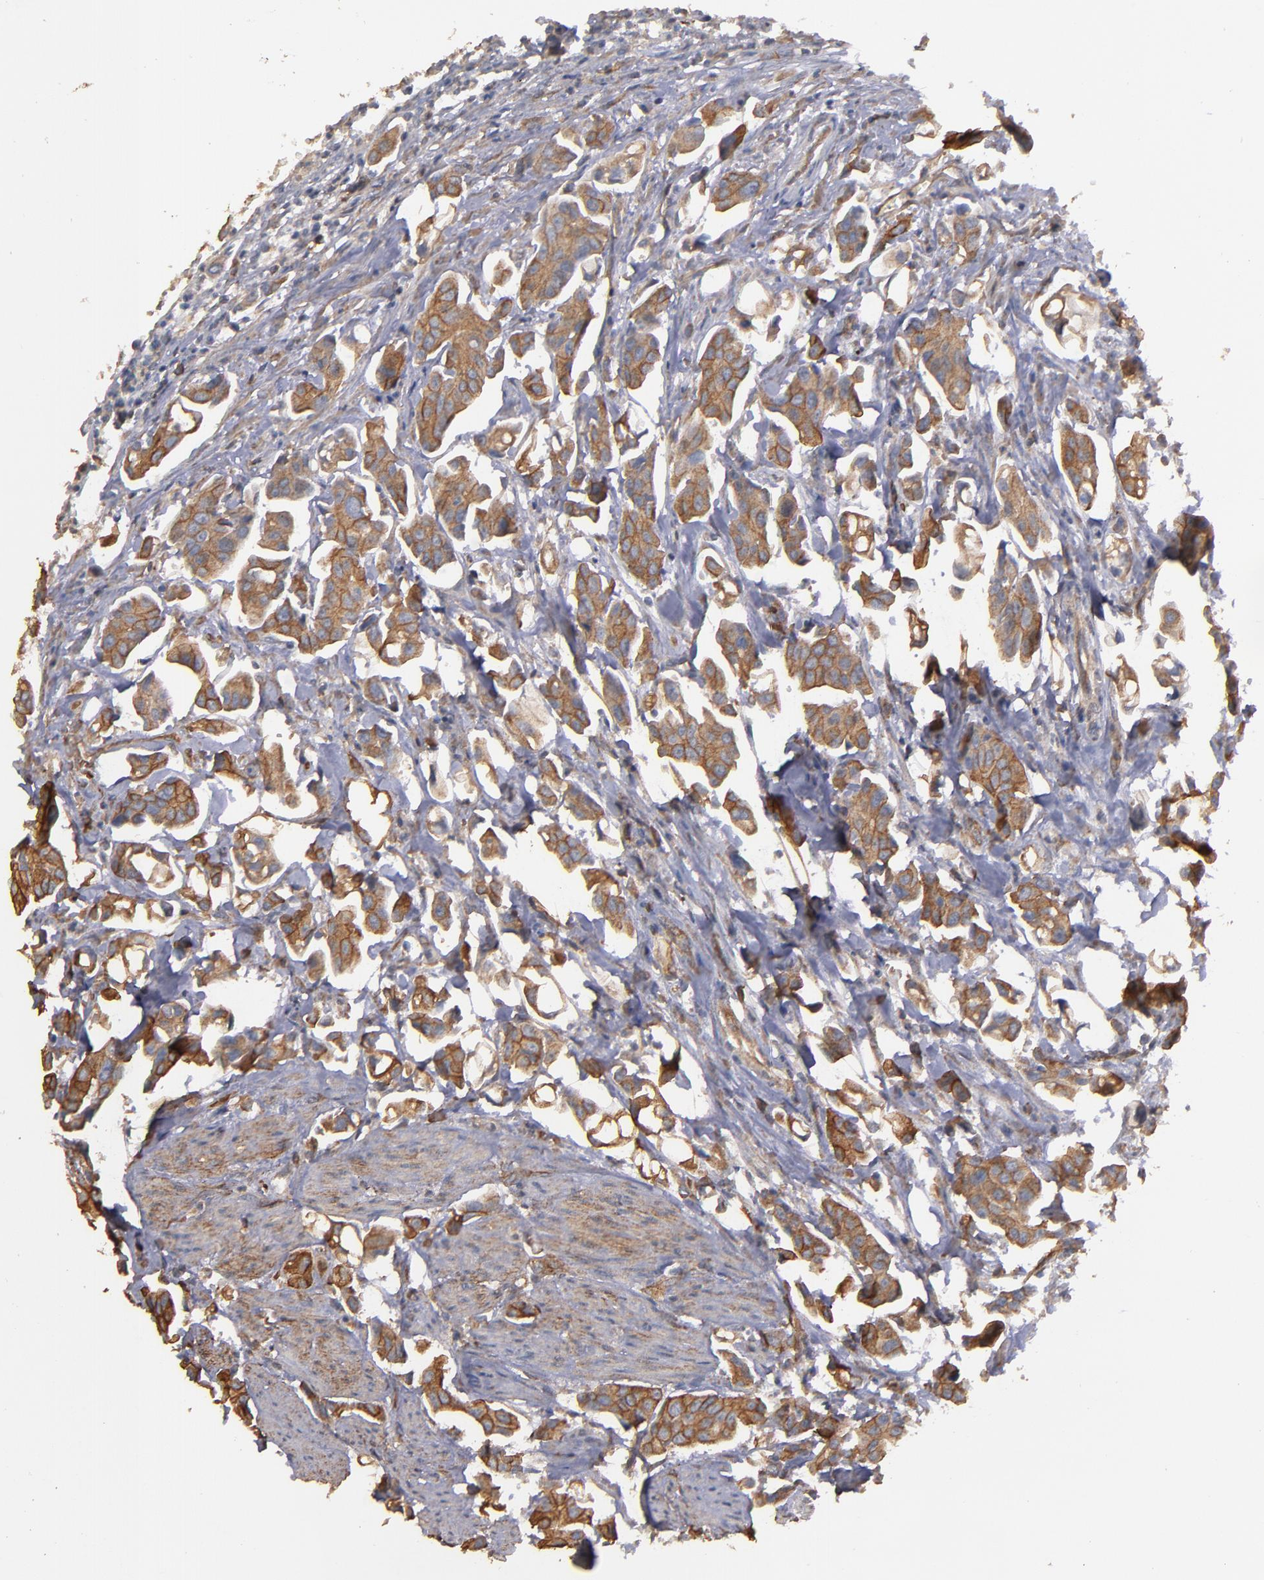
{"staining": {"intensity": "moderate", "quantity": ">75%", "location": "cytoplasmic/membranous"}, "tissue": "urothelial cancer", "cell_type": "Tumor cells", "image_type": "cancer", "snomed": [{"axis": "morphology", "description": "Urothelial carcinoma, High grade"}, {"axis": "topography", "description": "Urinary bladder"}], "caption": "Urothelial carcinoma (high-grade) stained with a protein marker reveals moderate staining in tumor cells.", "gene": "DMD", "patient": {"sex": "male", "age": 66}}